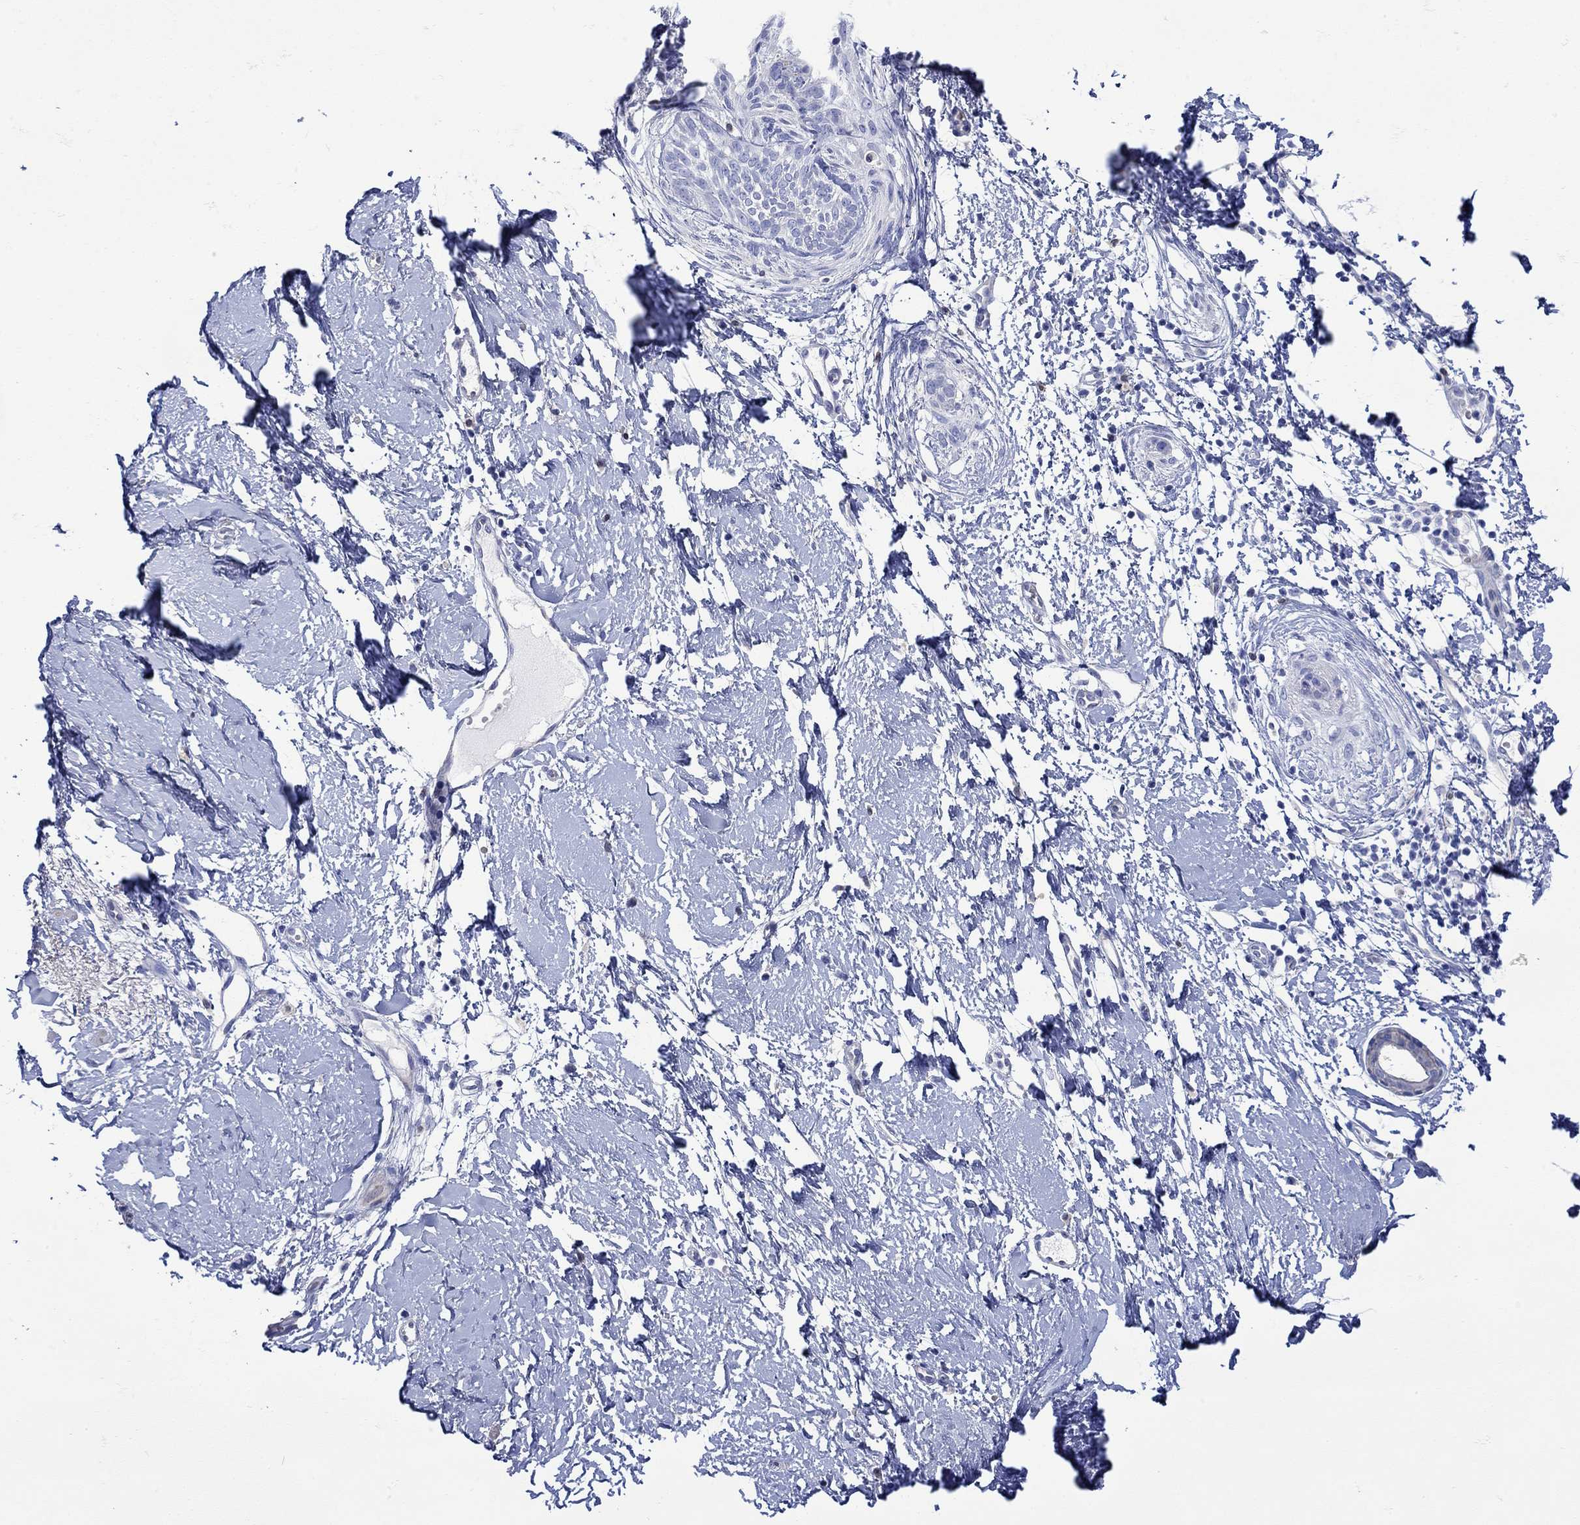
{"staining": {"intensity": "negative", "quantity": "none", "location": "none"}, "tissue": "skin cancer", "cell_type": "Tumor cells", "image_type": "cancer", "snomed": [{"axis": "morphology", "description": "Normal tissue, NOS"}, {"axis": "morphology", "description": "Basal cell carcinoma"}, {"axis": "topography", "description": "Skin"}], "caption": "Tumor cells show no significant protein positivity in basal cell carcinoma (skin).", "gene": "ANKMY1", "patient": {"sex": "male", "age": 84}}